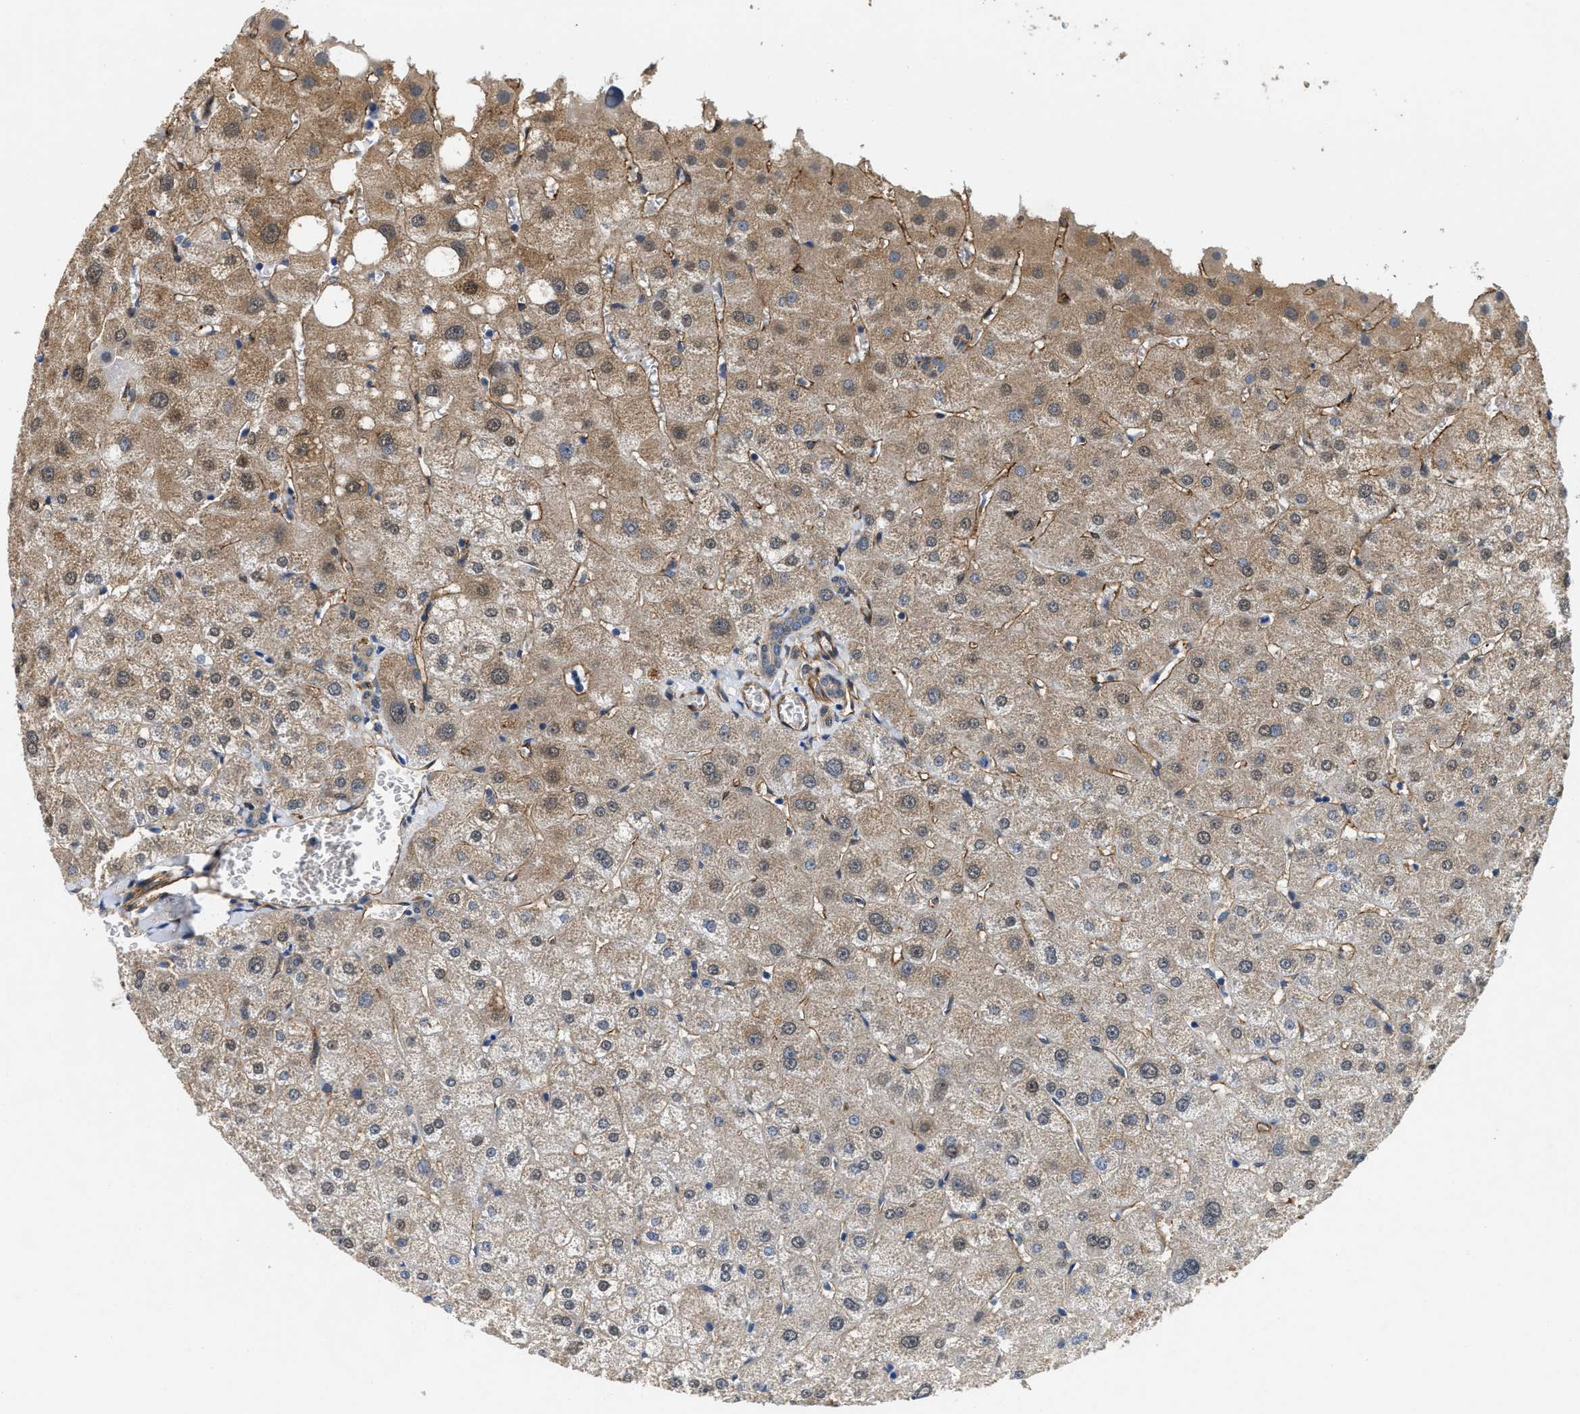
{"staining": {"intensity": "weak", "quantity": "25%-75%", "location": "cytoplasmic/membranous"}, "tissue": "liver", "cell_type": "Cholangiocytes", "image_type": "normal", "snomed": [{"axis": "morphology", "description": "Normal tissue, NOS"}, {"axis": "topography", "description": "Liver"}], "caption": "Cholangiocytes demonstrate low levels of weak cytoplasmic/membranous positivity in about 25%-75% of cells in normal human liver. Nuclei are stained in blue.", "gene": "RAPH1", "patient": {"sex": "male", "age": 73}}